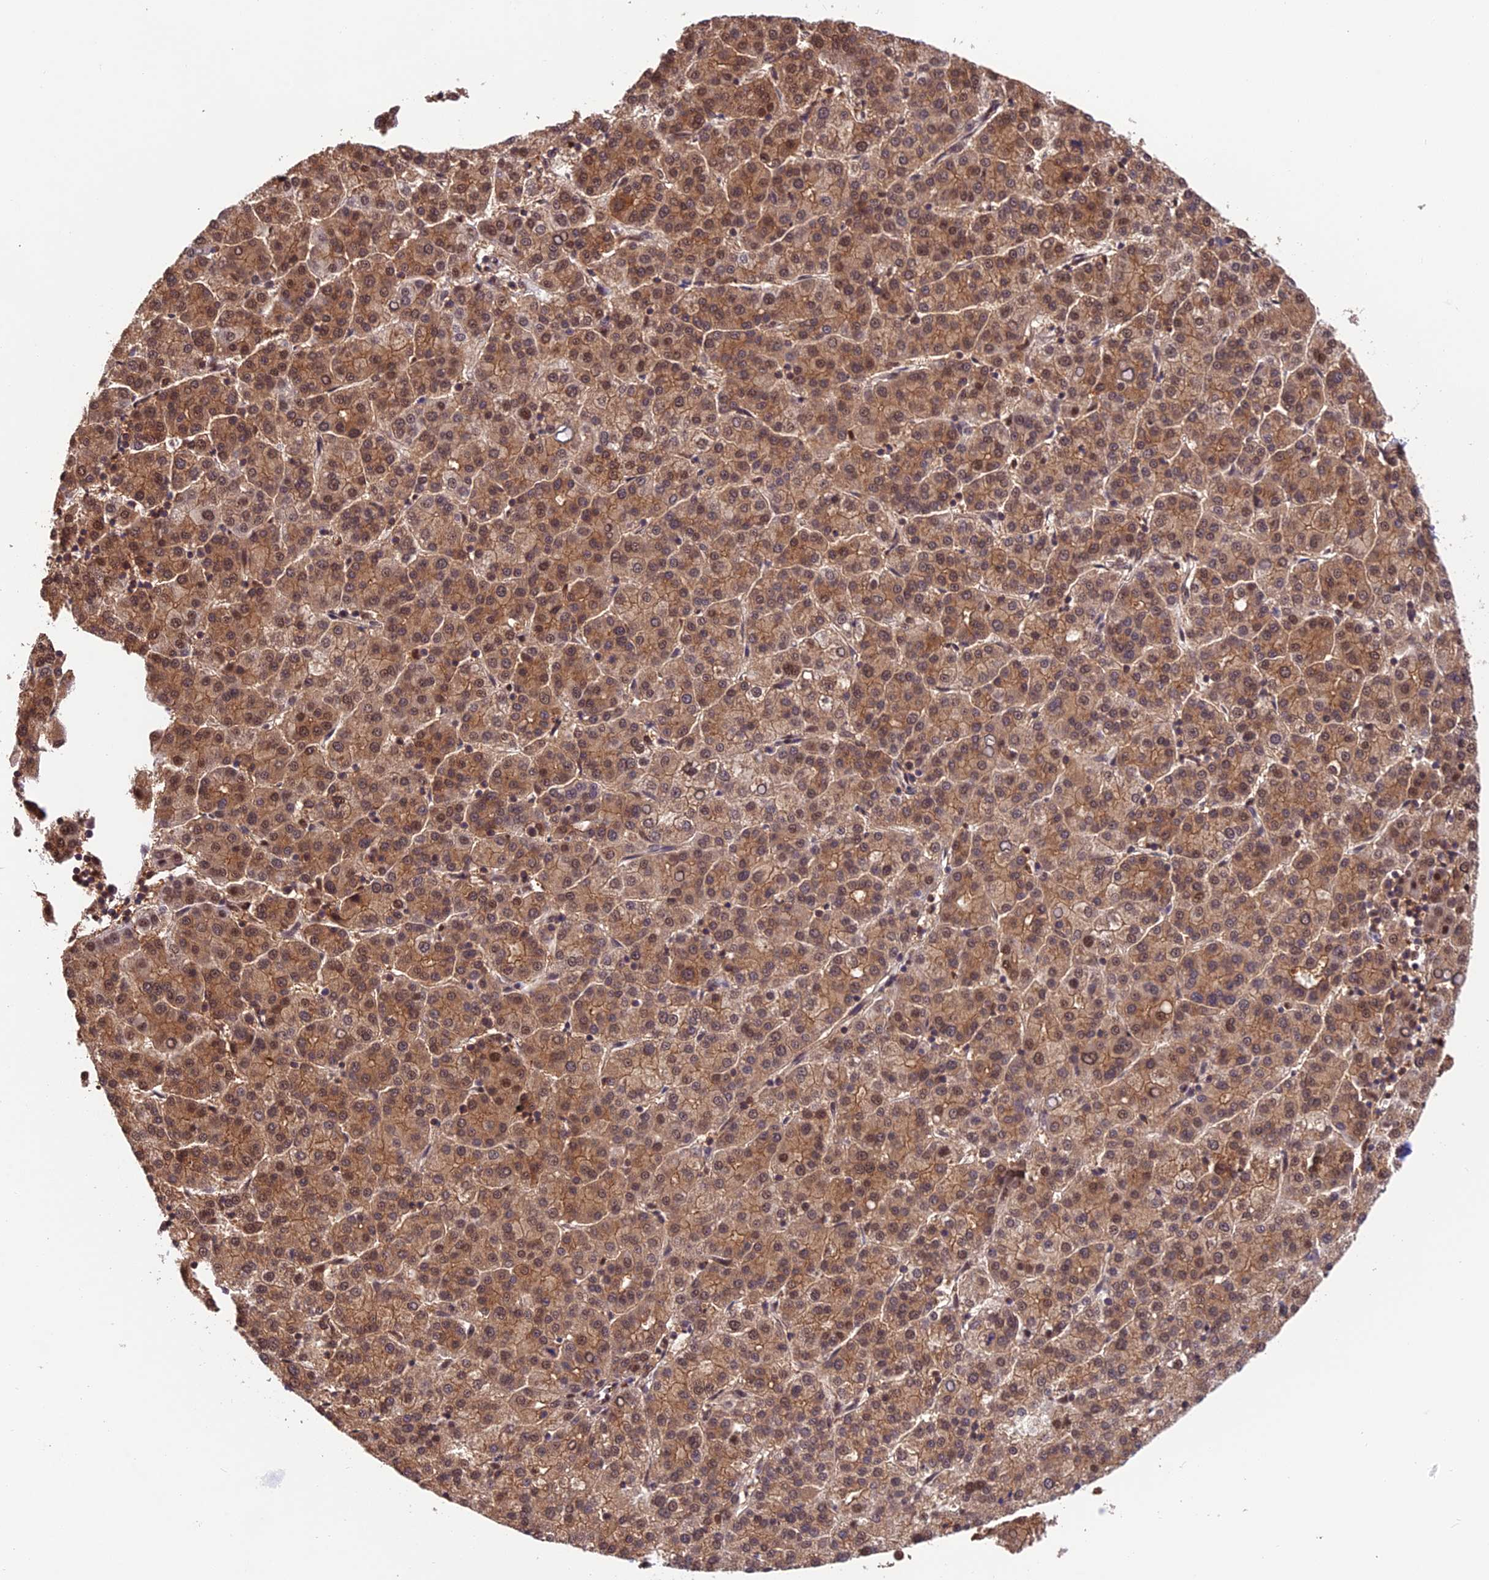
{"staining": {"intensity": "moderate", "quantity": ">75%", "location": "cytoplasmic/membranous,nuclear"}, "tissue": "liver cancer", "cell_type": "Tumor cells", "image_type": "cancer", "snomed": [{"axis": "morphology", "description": "Carcinoma, Hepatocellular, NOS"}, {"axis": "topography", "description": "Liver"}], "caption": "Hepatocellular carcinoma (liver) was stained to show a protein in brown. There is medium levels of moderate cytoplasmic/membranous and nuclear expression in about >75% of tumor cells.", "gene": "PSMB3", "patient": {"sex": "female", "age": 58}}